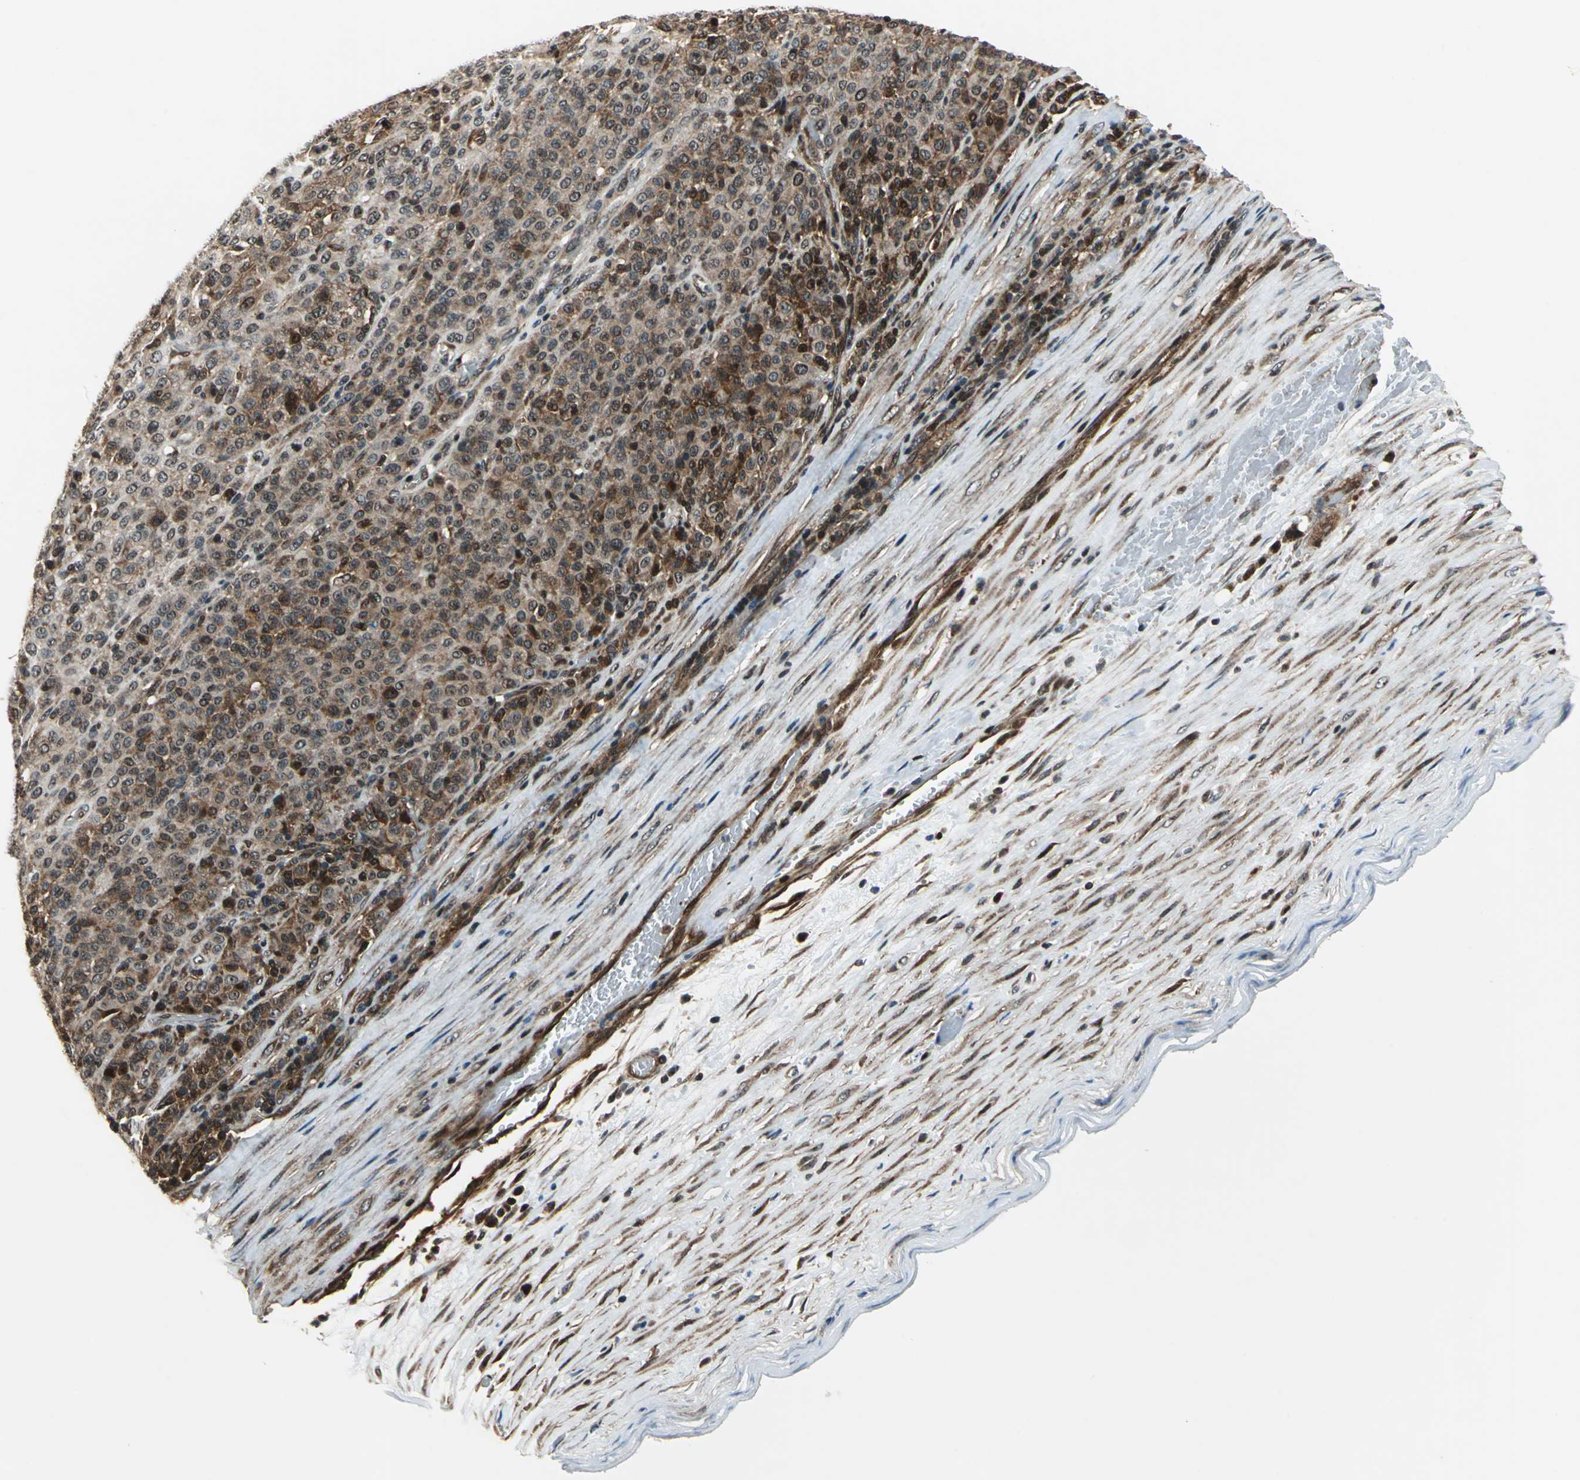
{"staining": {"intensity": "strong", "quantity": "25%-75%", "location": "cytoplasmic/membranous,nuclear"}, "tissue": "melanoma", "cell_type": "Tumor cells", "image_type": "cancer", "snomed": [{"axis": "morphology", "description": "Malignant melanoma, Metastatic site"}, {"axis": "topography", "description": "Pancreas"}], "caption": "Immunohistochemical staining of human malignant melanoma (metastatic site) reveals high levels of strong cytoplasmic/membranous and nuclear expression in approximately 25%-75% of tumor cells.", "gene": "AATF", "patient": {"sex": "female", "age": 30}}